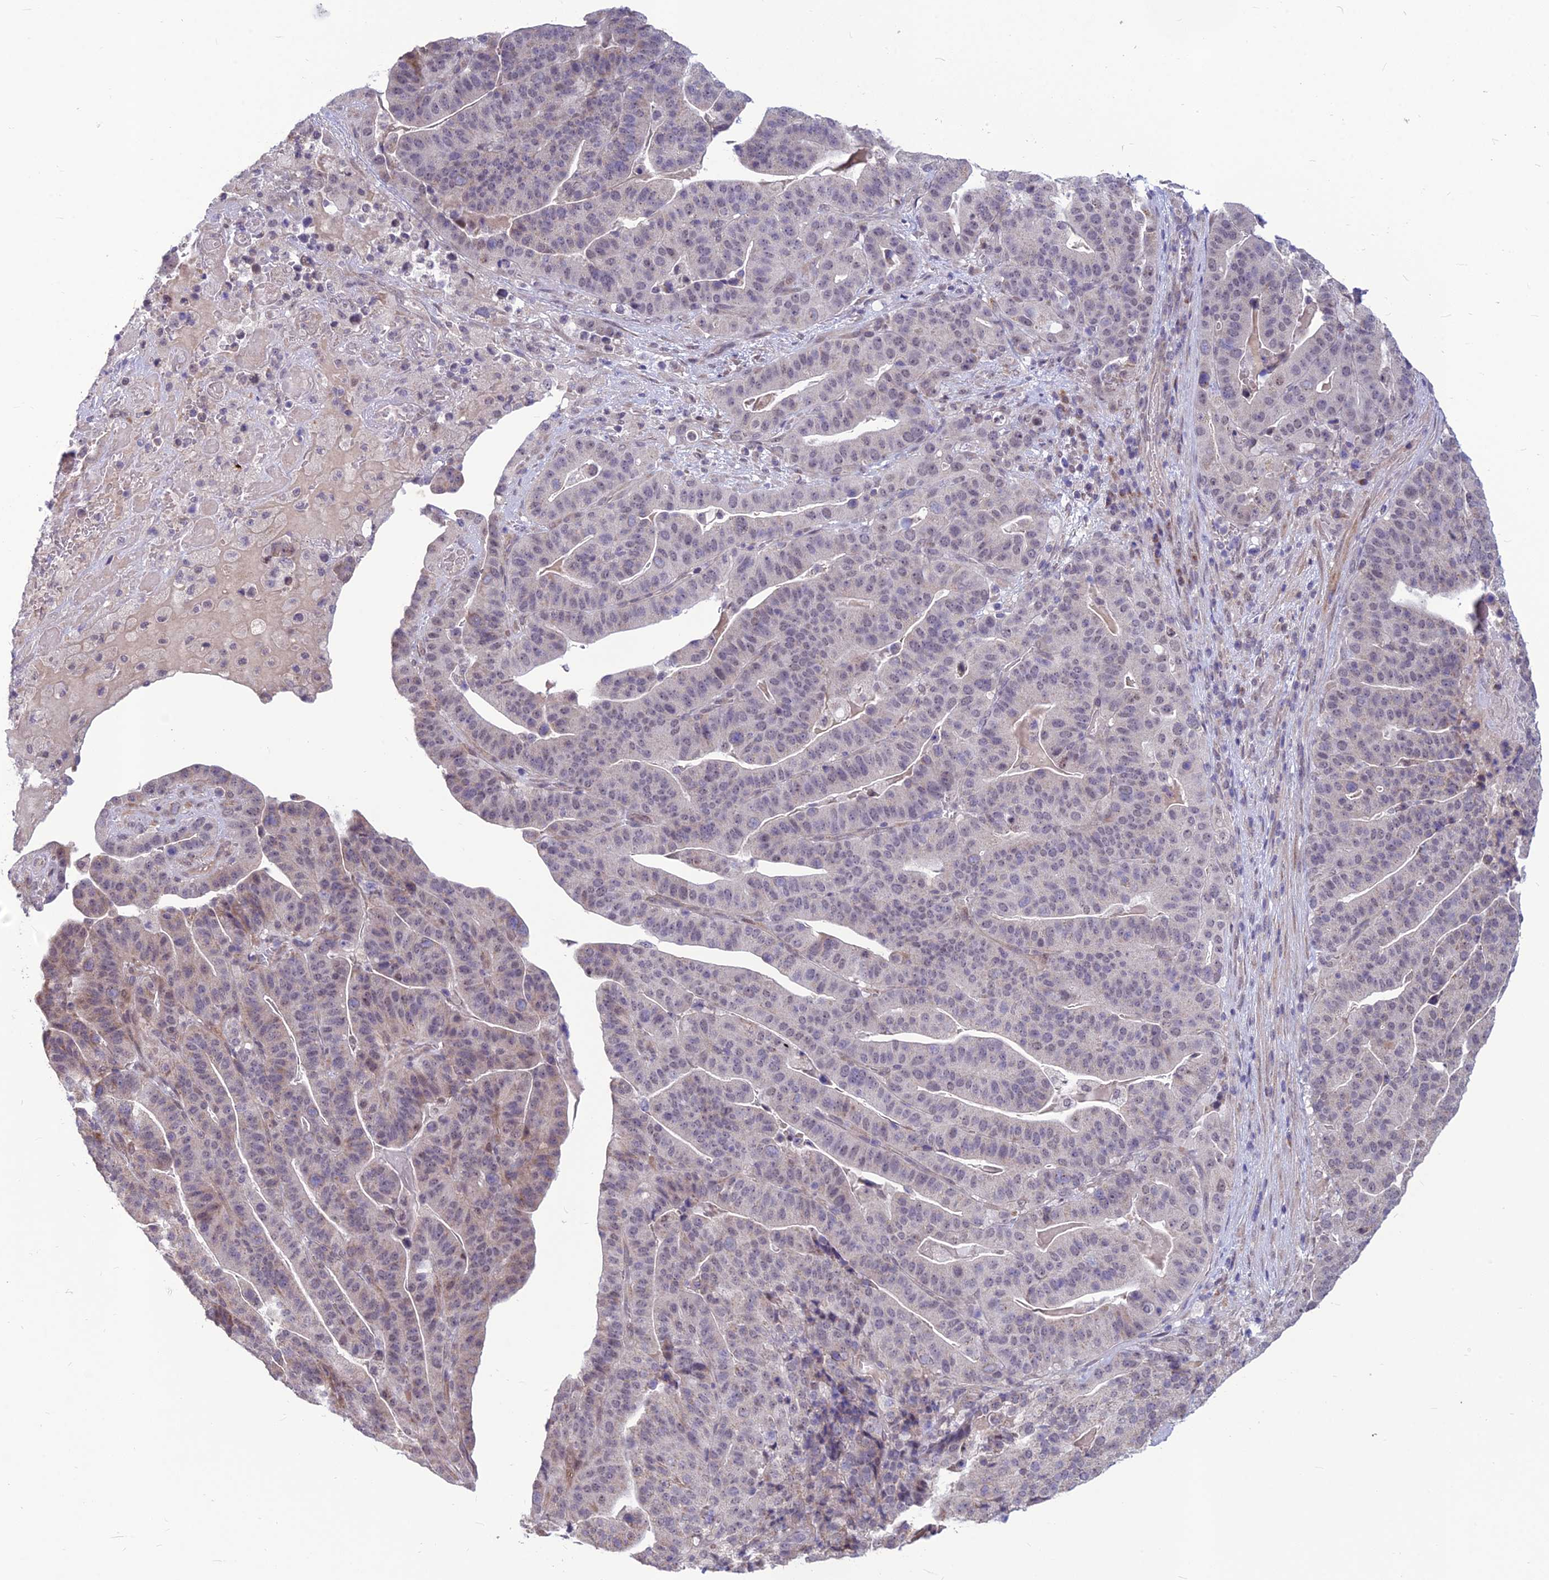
{"staining": {"intensity": "negative", "quantity": "none", "location": "none"}, "tissue": "stomach cancer", "cell_type": "Tumor cells", "image_type": "cancer", "snomed": [{"axis": "morphology", "description": "Adenocarcinoma, NOS"}, {"axis": "topography", "description": "Stomach"}], "caption": "Tumor cells show no significant protein positivity in stomach cancer (adenocarcinoma). (DAB (3,3'-diaminobenzidine) IHC with hematoxylin counter stain).", "gene": "FBRS", "patient": {"sex": "male", "age": 48}}